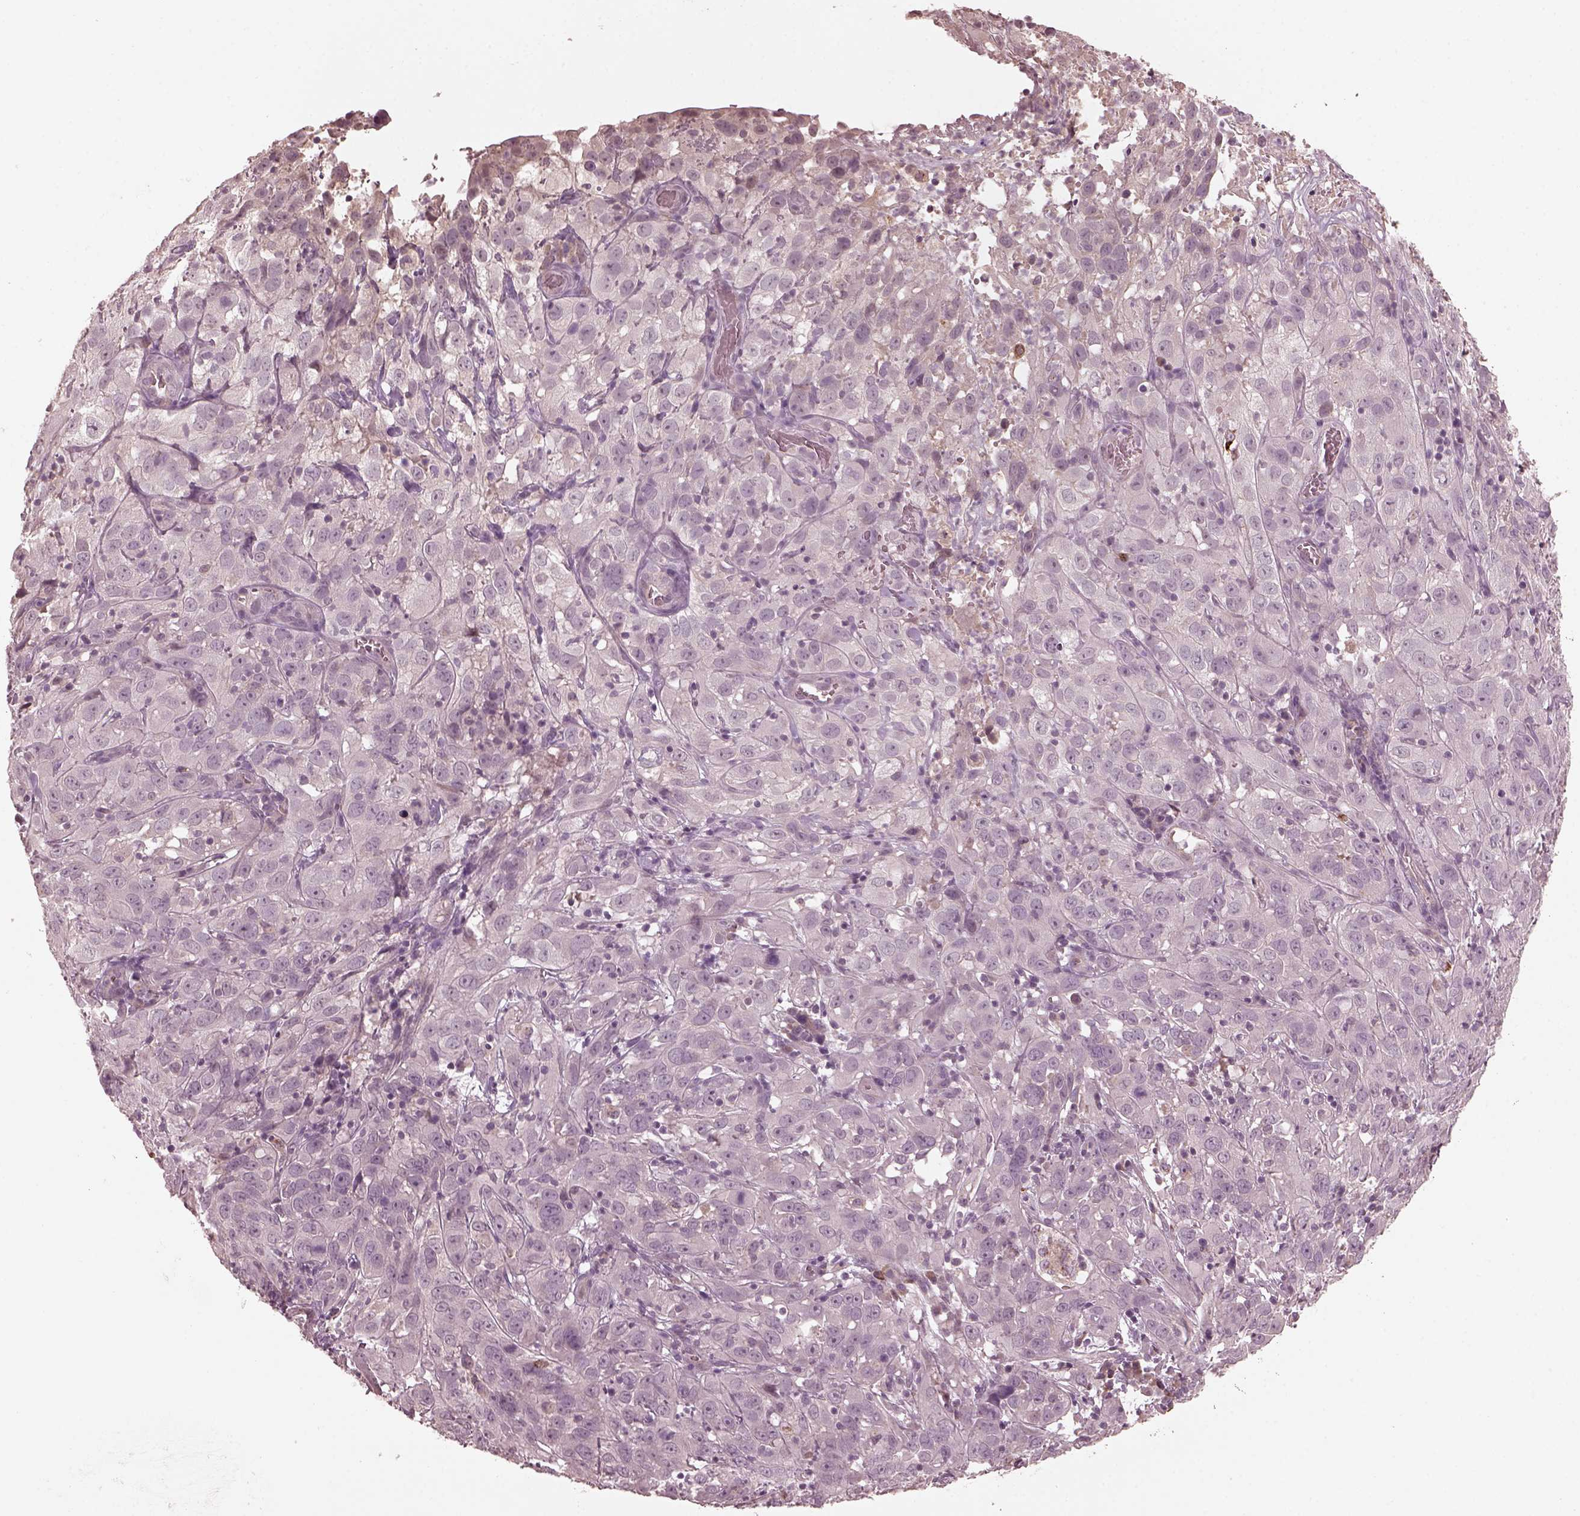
{"staining": {"intensity": "negative", "quantity": "none", "location": "none"}, "tissue": "cervical cancer", "cell_type": "Tumor cells", "image_type": "cancer", "snomed": [{"axis": "morphology", "description": "Squamous cell carcinoma, NOS"}, {"axis": "topography", "description": "Cervix"}], "caption": "Micrograph shows no significant protein positivity in tumor cells of cervical cancer.", "gene": "VWA5B1", "patient": {"sex": "female", "age": 32}}